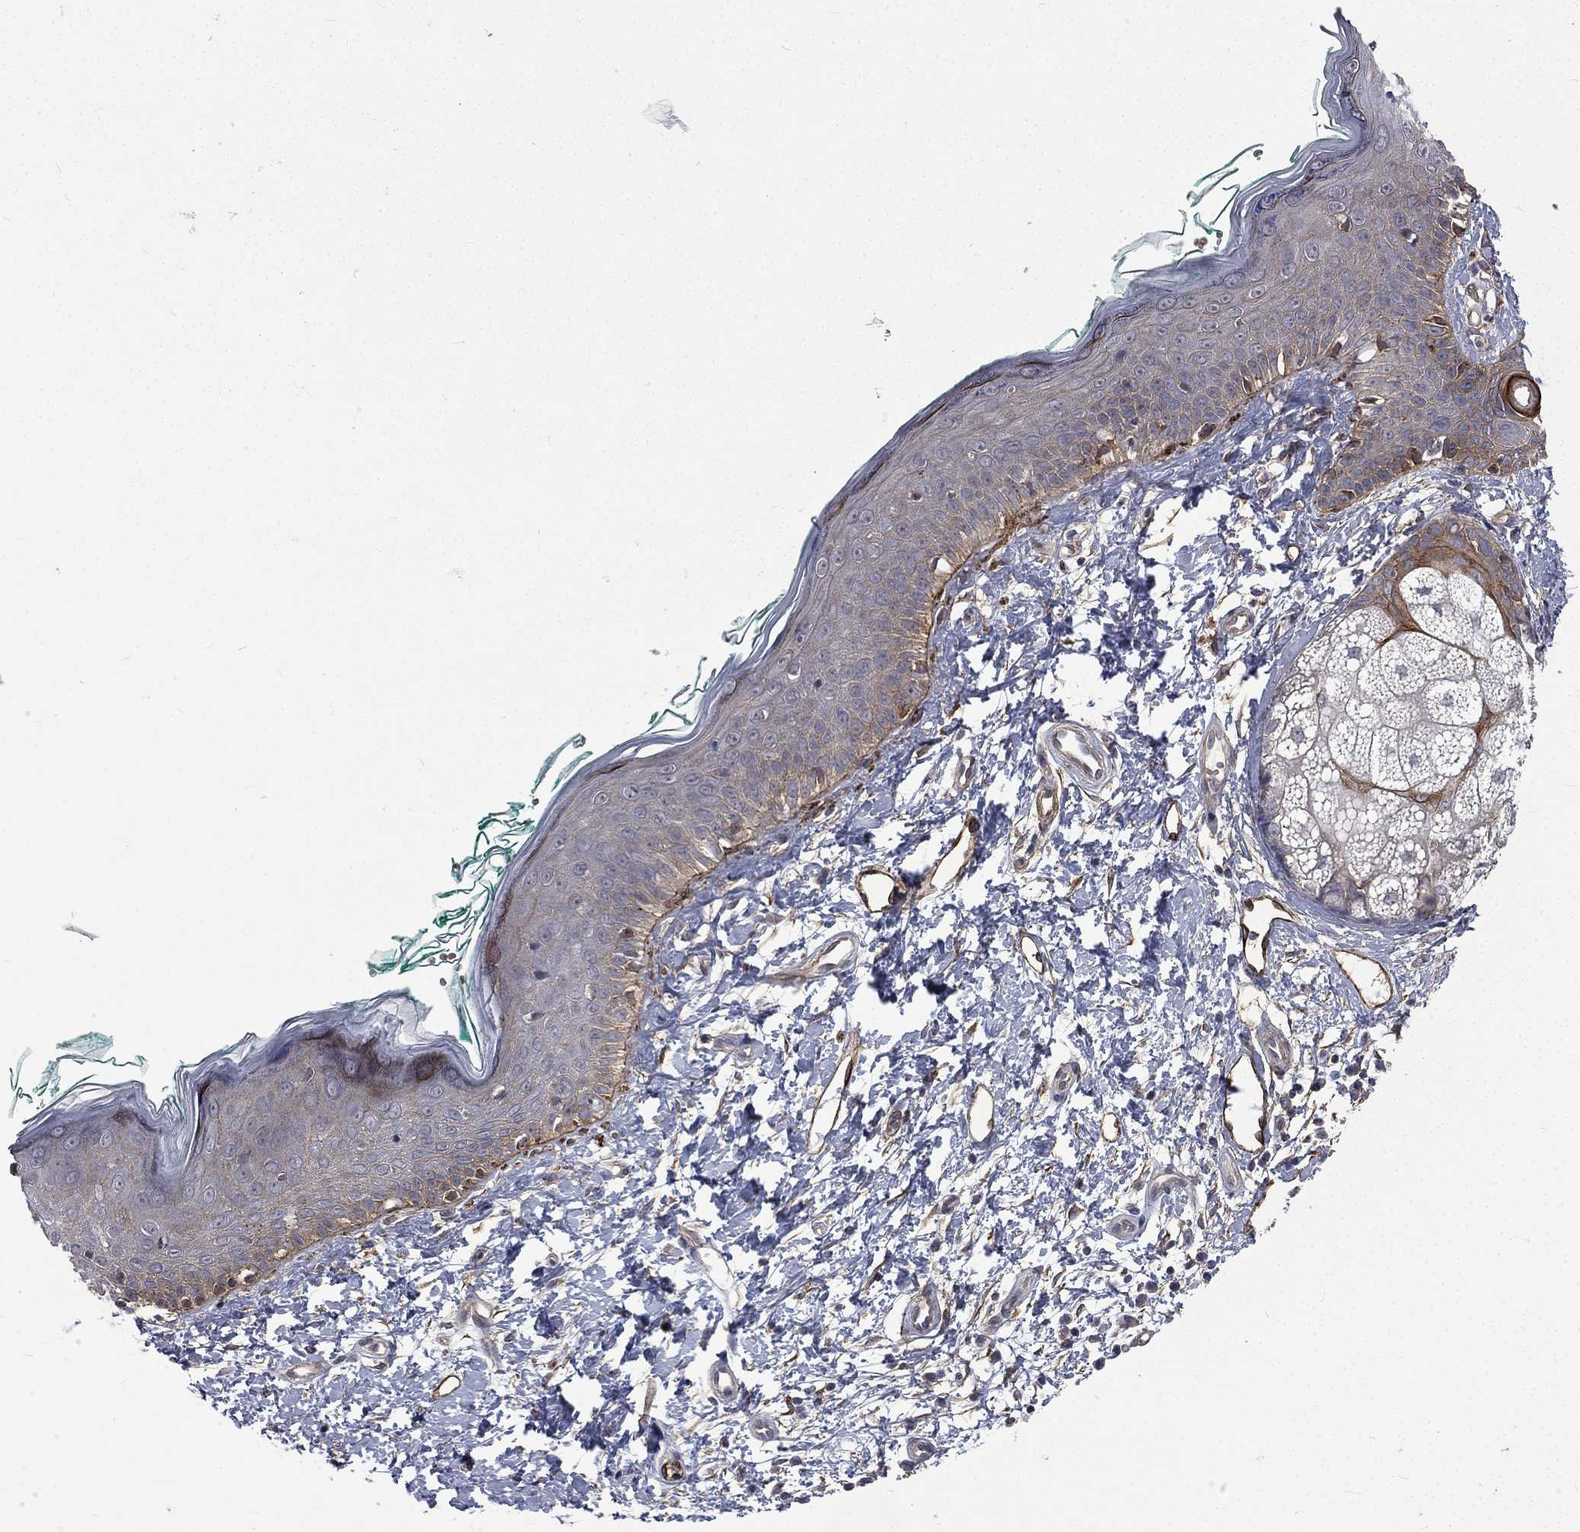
{"staining": {"intensity": "negative", "quantity": "none", "location": "none"}, "tissue": "skin", "cell_type": "Fibroblasts", "image_type": "normal", "snomed": [{"axis": "morphology", "description": "Normal tissue, NOS"}, {"axis": "morphology", "description": "Basal cell carcinoma"}, {"axis": "topography", "description": "Skin"}], "caption": "Micrograph shows no significant protein staining in fibroblasts of benign skin.", "gene": "PPFIBP1", "patient": {"sex": "male", "age": 33}}